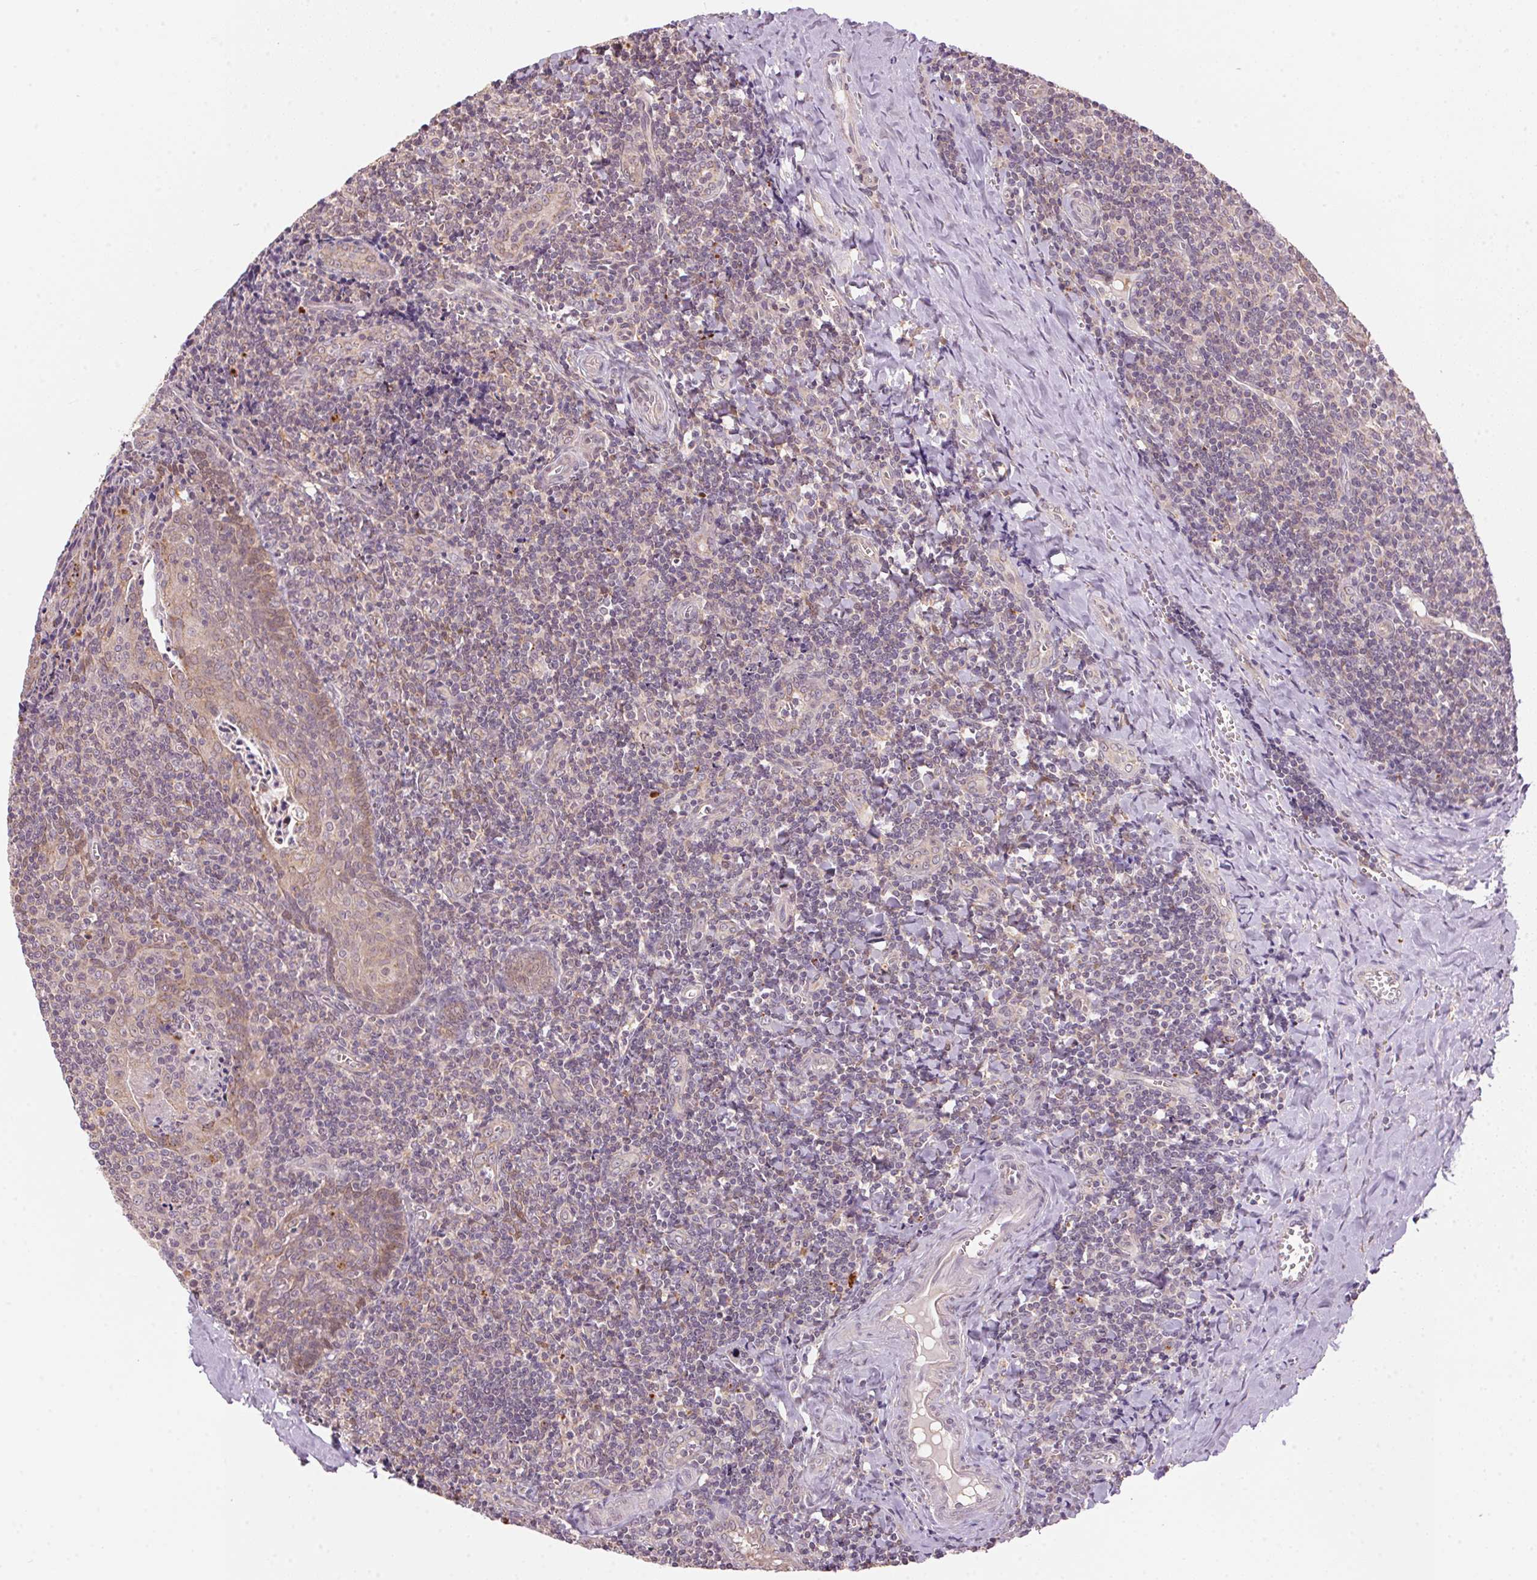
{"staining": {"intensity": "weak", "quantity": "<25%", "location": "cytoplasmic/membranous"}, "tissue": "tonsil", "cell_type": "Germinal center cells", "image_type": "normal", "snomed": [{"axis": "morphology", "description": "Normal tissue, NOS"}, {"axis": "morphology", "description": "Inflammation, NOS"}, {"axis": "topography", "description": "Tonsil"}], "caption": "Immunohistochemistry histopathology image of benign tonsil: human tonsil stained with DAB (3,3'-diaminobenzidine) shows no significant protein staining in germinal center cells.", "gene": "ADH5", "patient": {"sex": "female", "age": 31}}